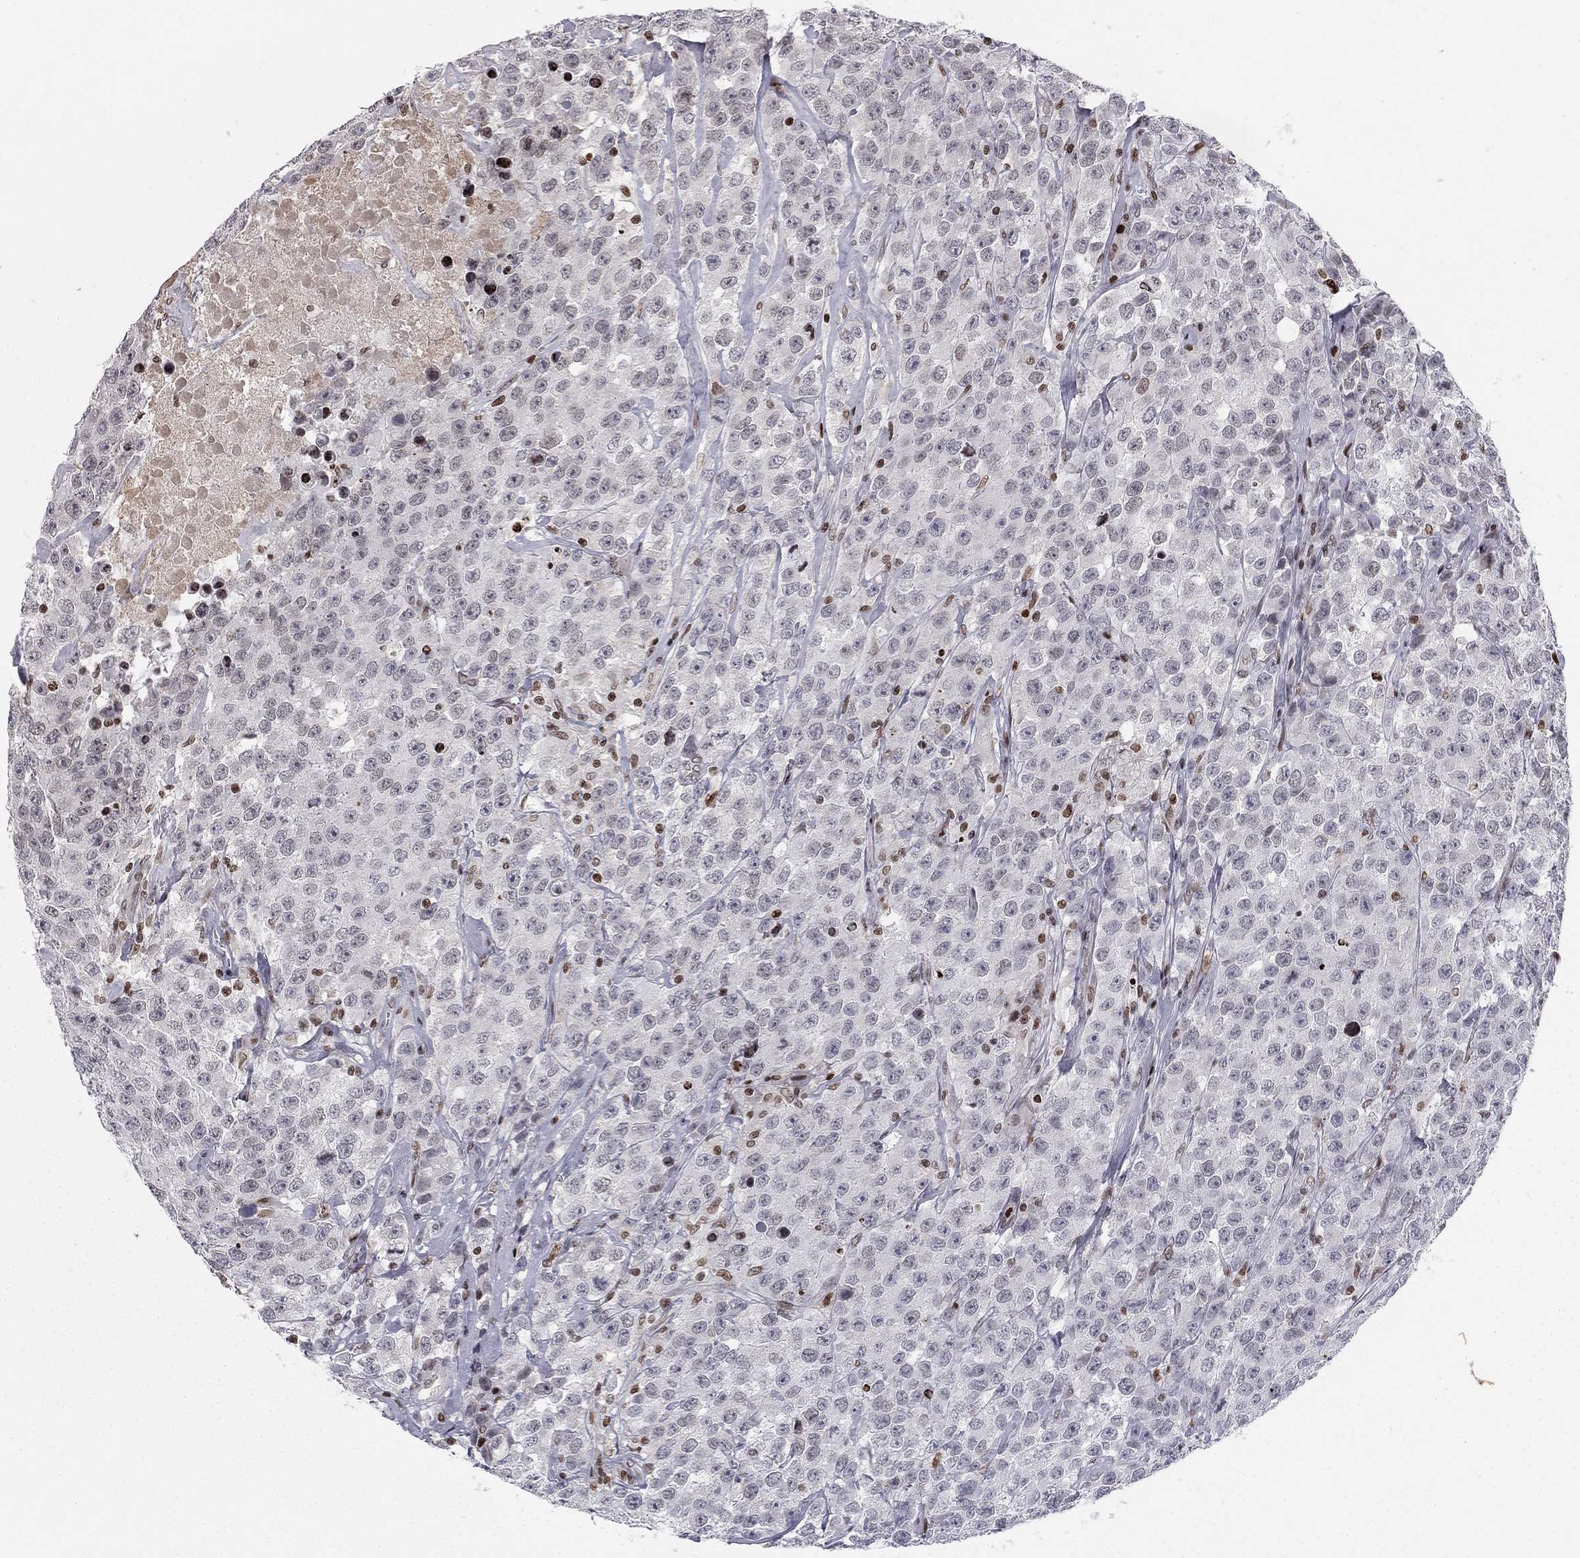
{"staining": {"intensity": "negative", "quantity": "none", "location": "none"}, "tissue": "testis cancer", "cell_type": "Tumor cells", "image_type": "cancer", "snomed": [{"axis": "morphology", "description": "Seminoma, NOS"}, {"axis": "topography", "description": "Testis"}], "caption": "IHC photomicrograph of neoplastic tissue: human seminoma (testis) stained with DAB (3,3'-diaminobenzidine) exhibits no significant protein positivity in tumor cells.", "gene": "RNASEH2C", "patient": {"sex": "male", "age": 59}}